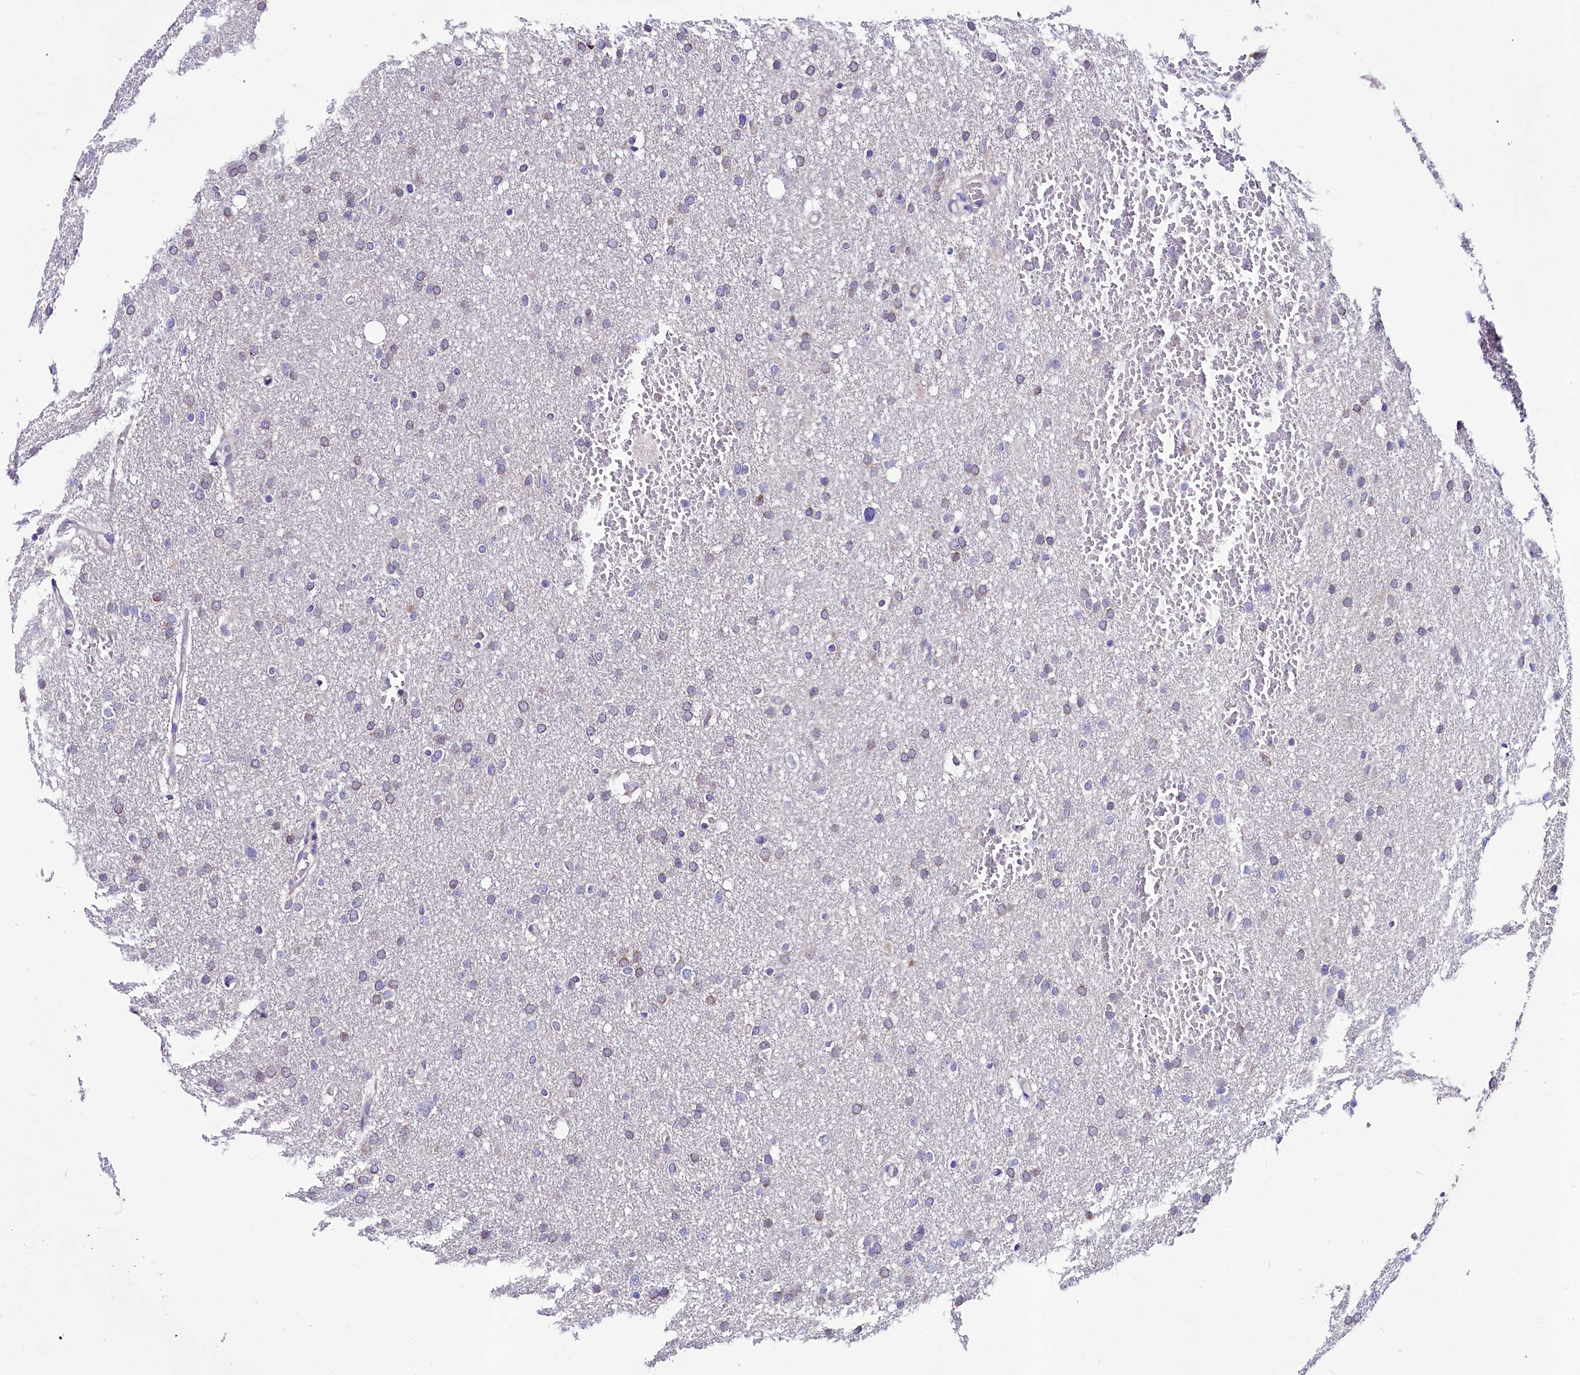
{"staining": {"intensity": "weak", "quantity": "25%-75%", "location": "cytoplasmic/membranous"}, "tissue": "glioma", "cell_type": "Tumor cells", "image_type": "cancer", "snomed": [{"axis": "morphology", "description": "Glioma, malignant, High grade"}, {"axis": "topography", "description": "Cerebral cortex"}], "caption": "Malignant high-grade glioma stained for a protein demonstrates weak cytoplasmic/membranous positivity in tumor cells.", "gene": "ABHD5", "patient": {"sex": "female", "age": 36}}